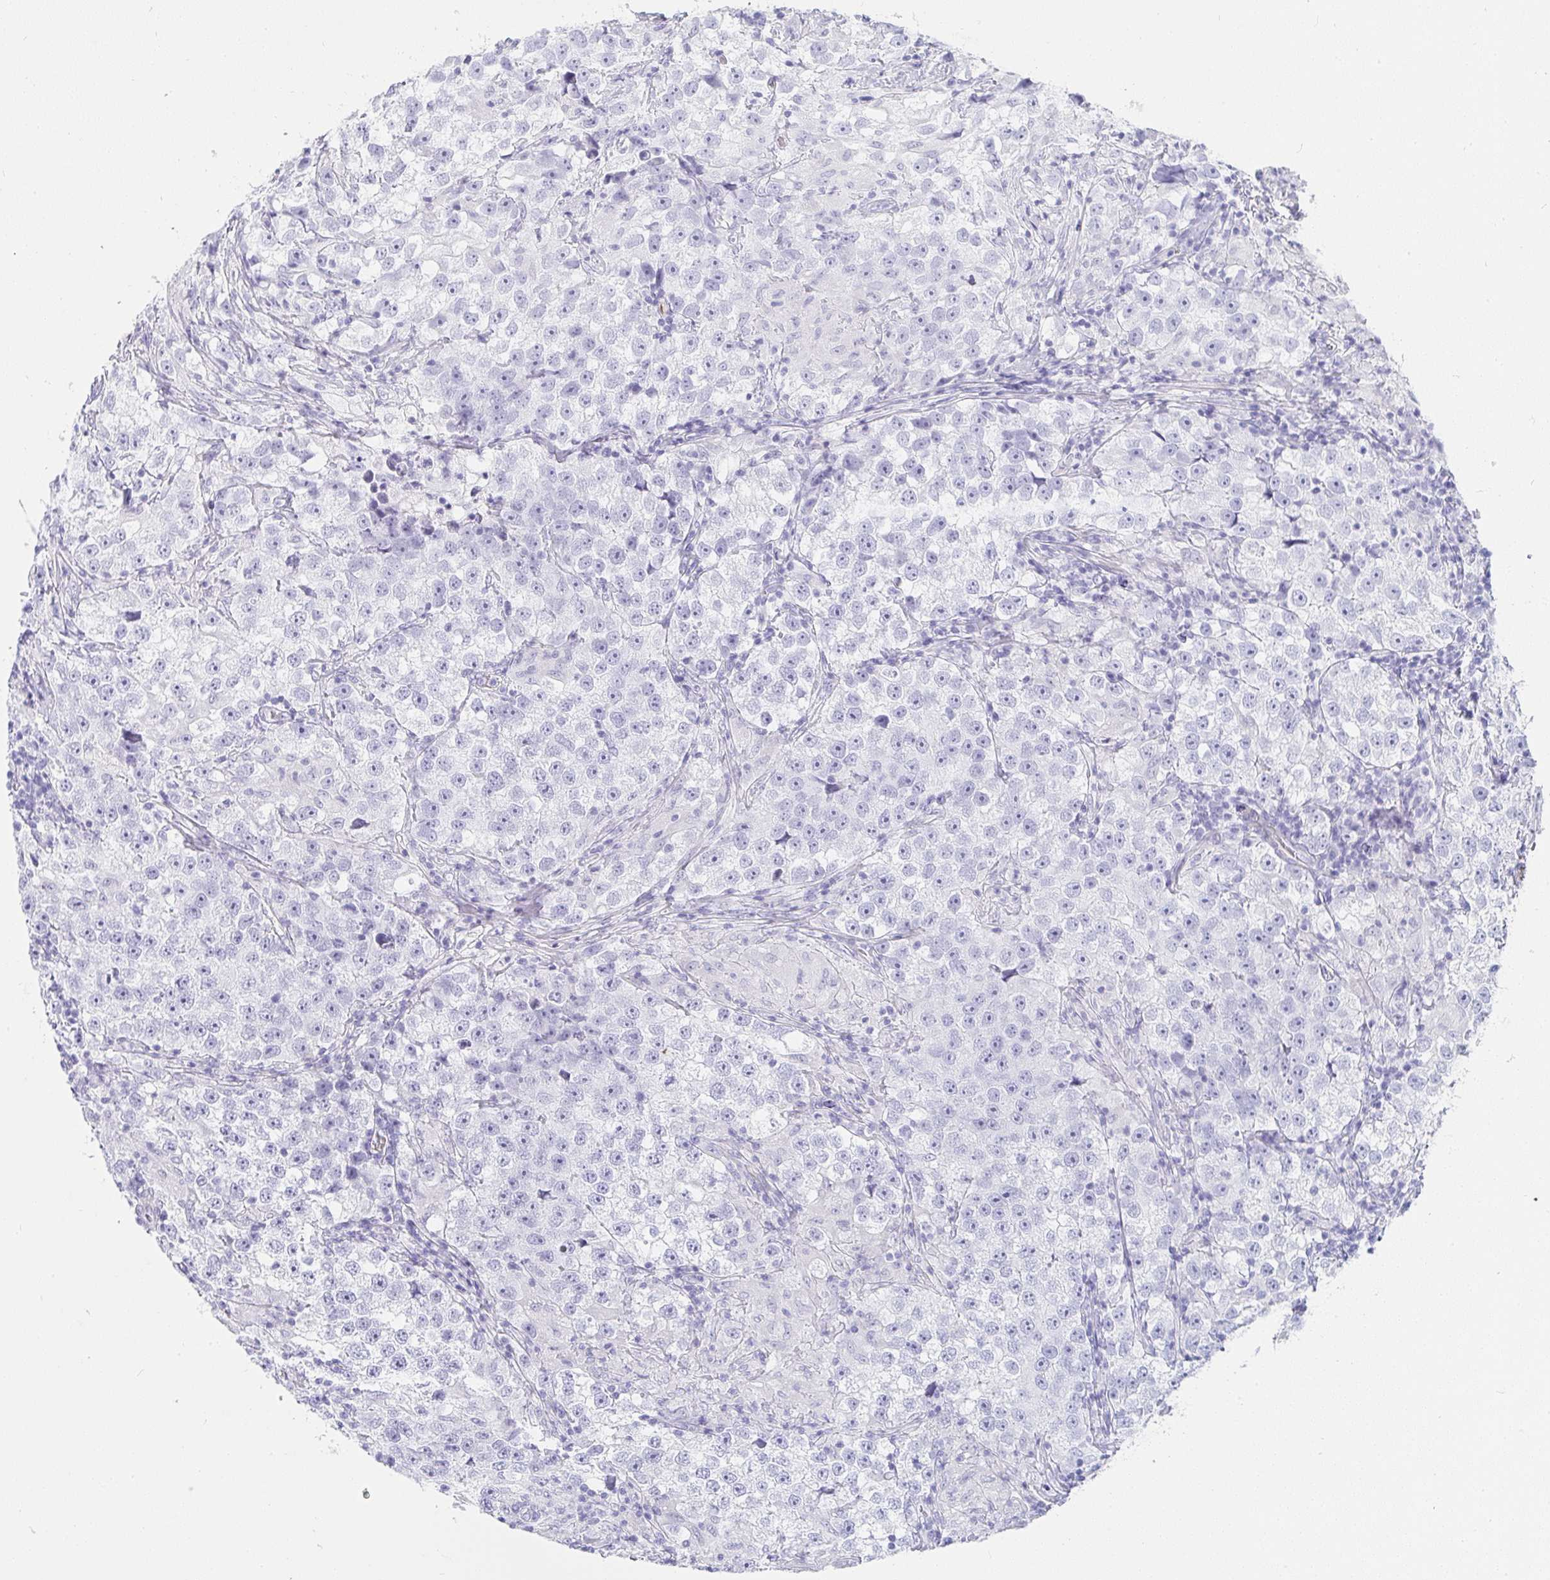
{"staining": {"intensity": "negative", "quantity": "none", "location": "none"}, "tissue": "testis cancer", "cell_type": "Tumor cells", "image_type": "cancer", "snomed": [{"axis": "morphology", "description": "Seminoma, NOS"}, {"axis": "topography", "description": "Testis"}], "caption": "IHC histopathology image of neoplastic tissue: human testis cancer stained with DAB exhibits no significant protein staining in tumor cells.", "gene": "PRND", "patient": {"sex": "male", "age": 46}}